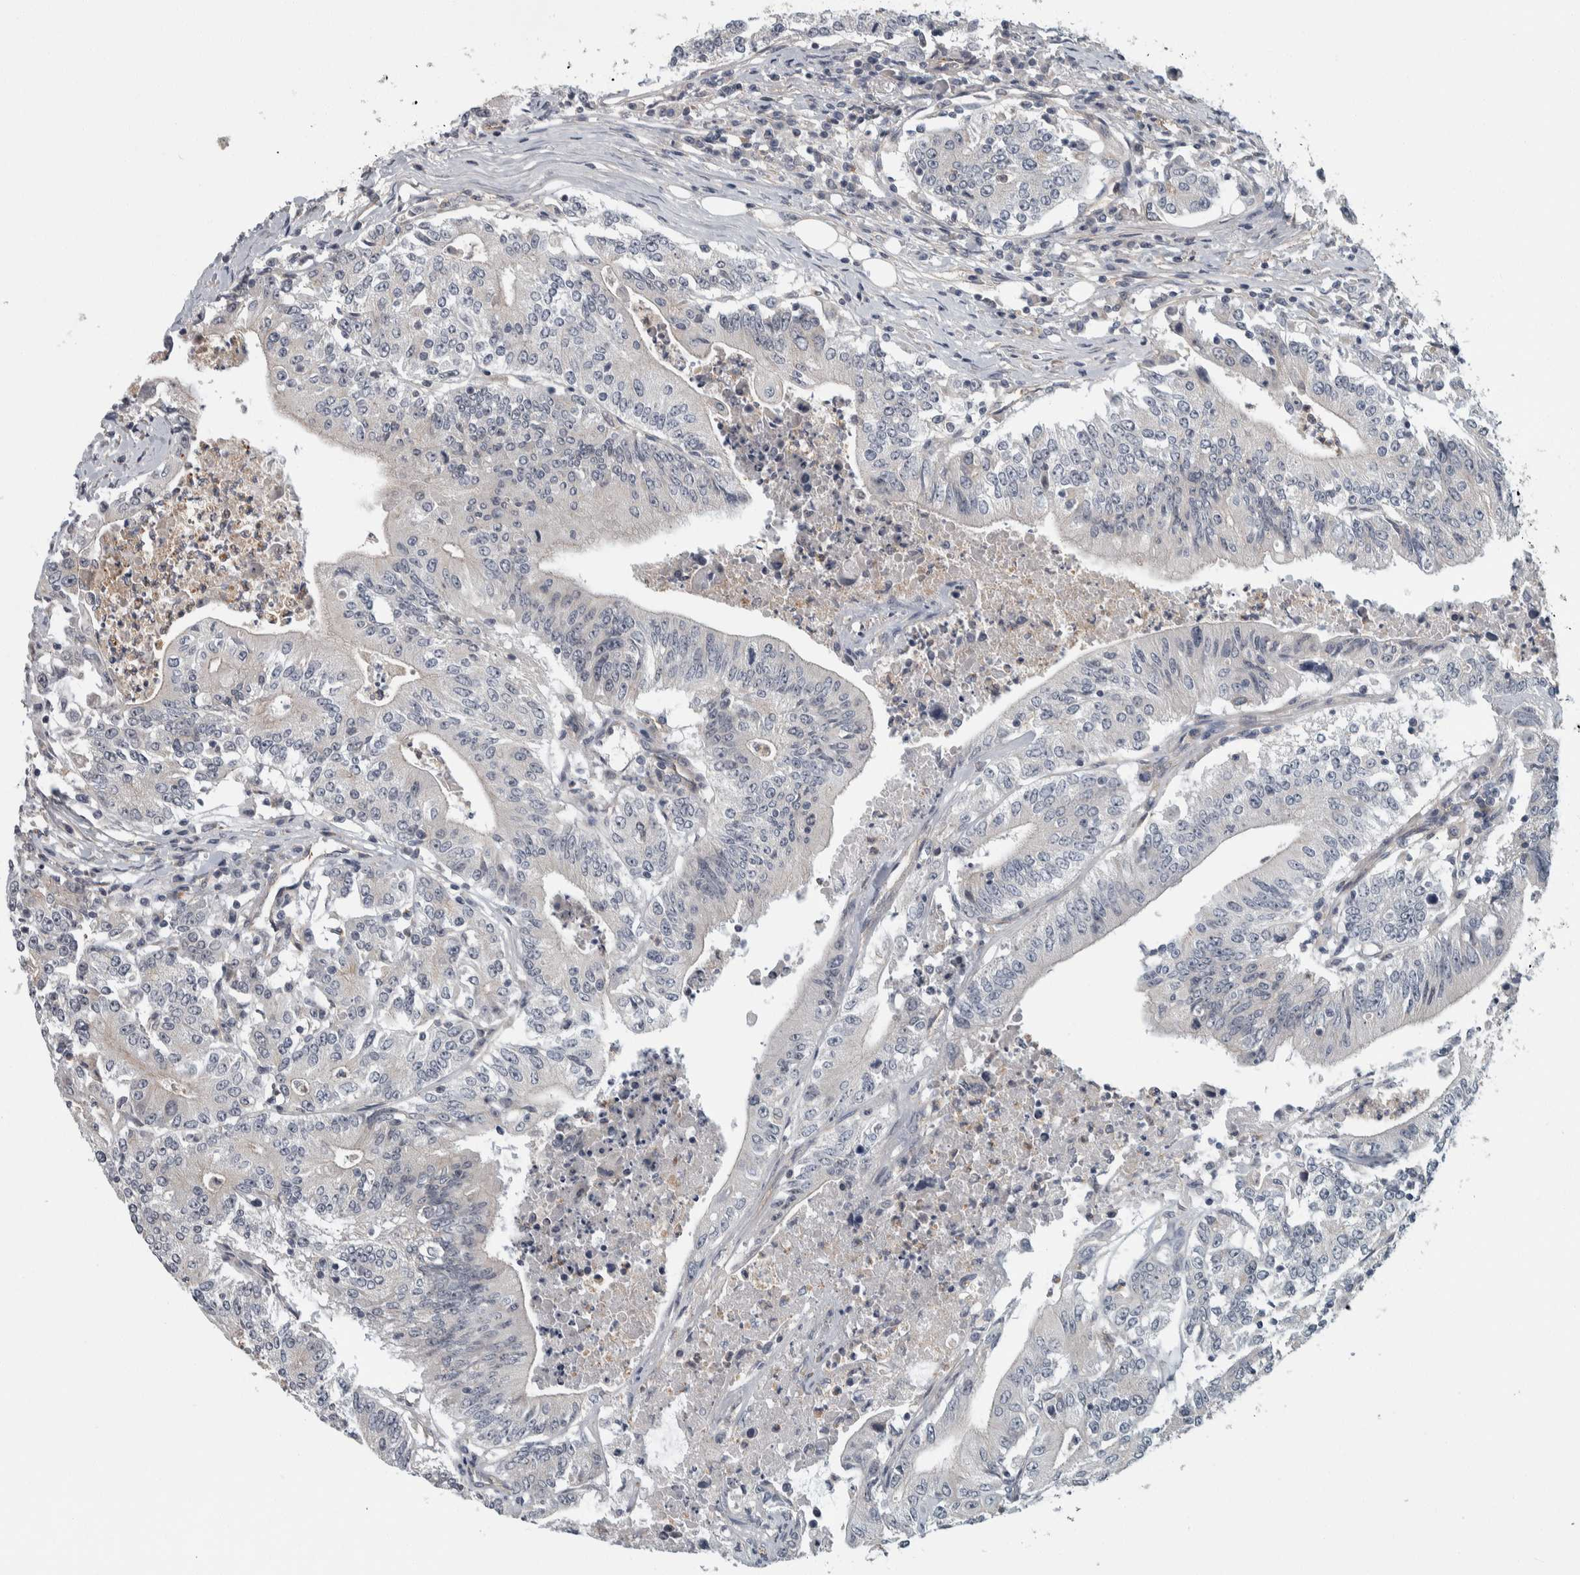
{"staining": {"intensity": "negative", "quantity": "none", "location": "none"}, "tissue": "colorectal cancer", "cell_type": "Tumor cells", "image_type": "cancer", "snomed": [{"axis": "morphology", "description": "Adenocarcinoma, NOS"}, {"axis": "topography", "description": "Colon"}], "caption": "An image of colorectal cancer (adenocarcinoma) stained for a protein demonstrates no brown staining in tumor cells. Brightfield microscopy of immunohistochemistry stained with DAB (brown) and hematoxylin (blue), captured at high magnification.", "gene": "KCNJ3", "patient": {"sex": "female", "age": 77}}